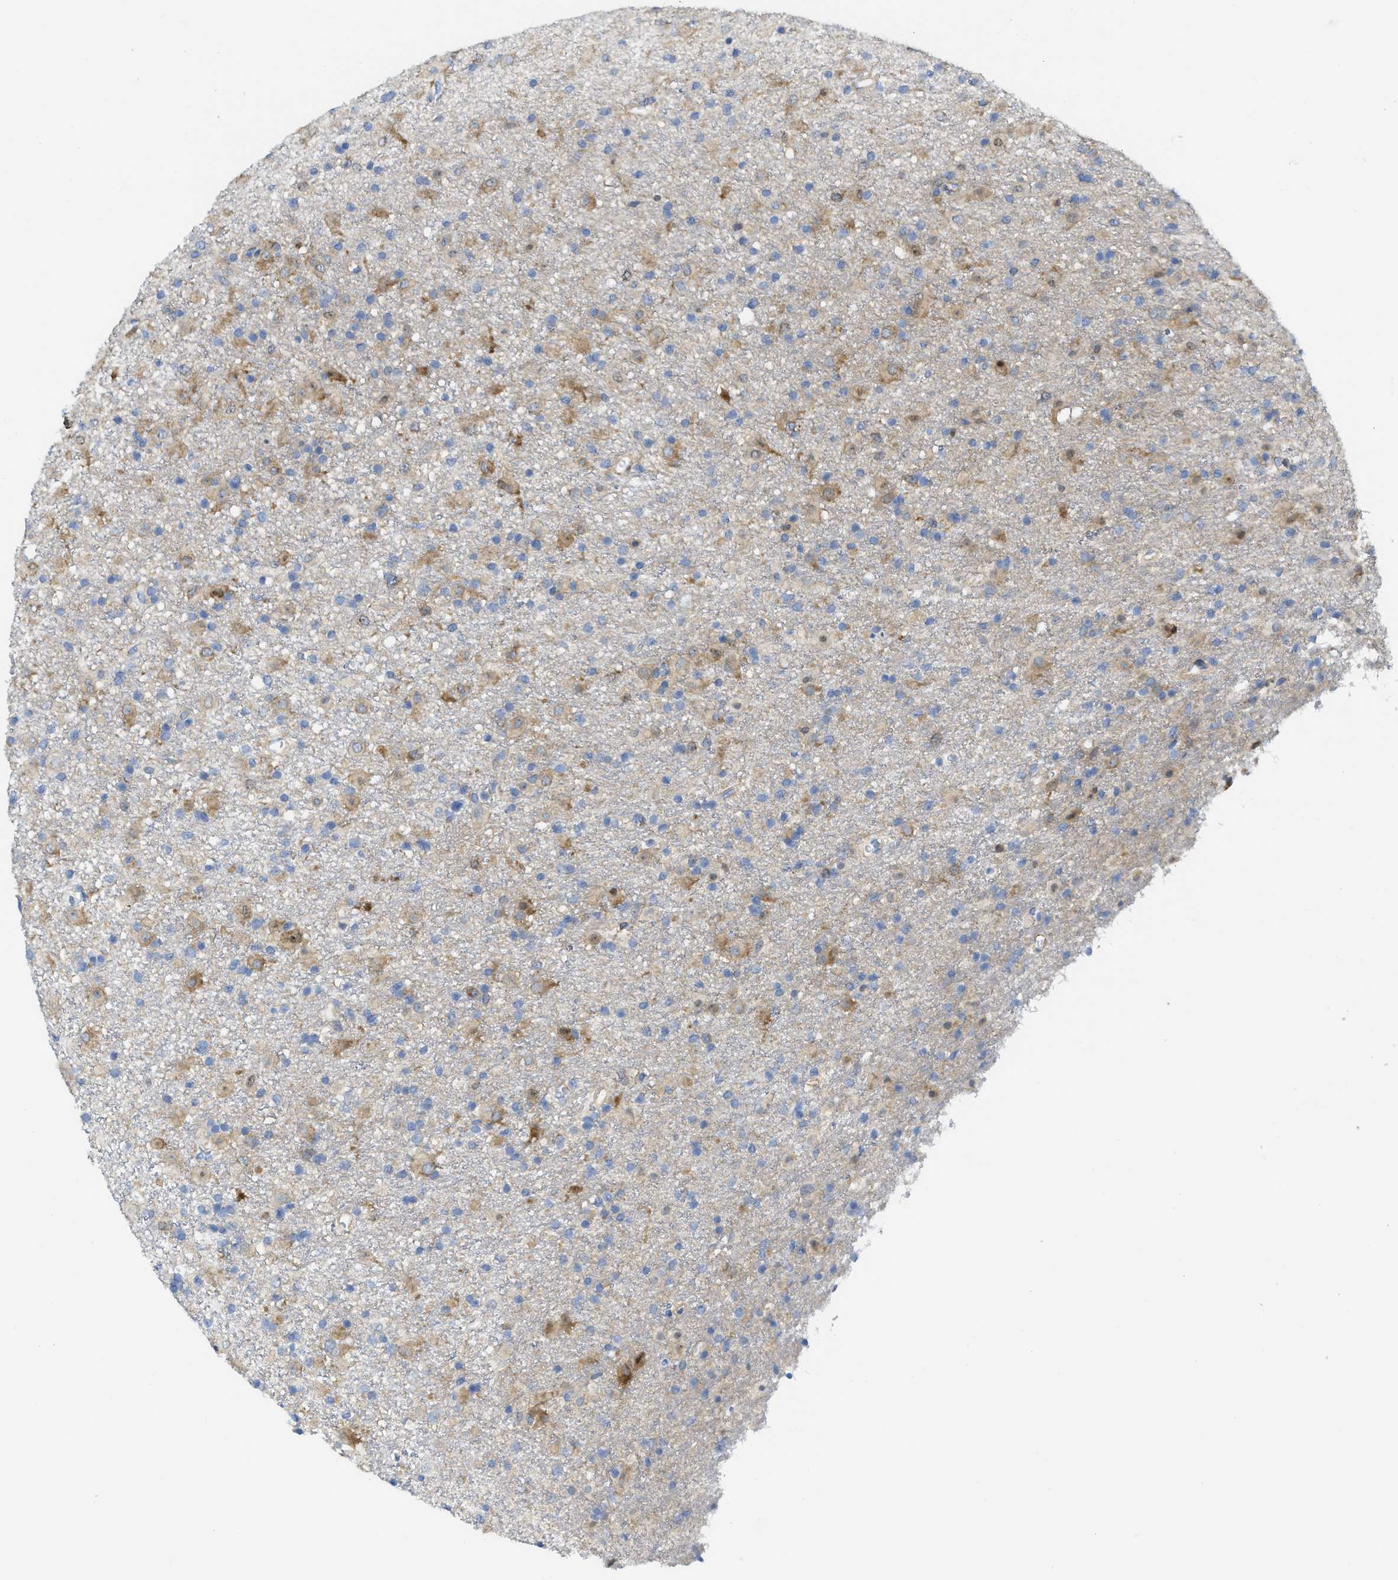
{"staining": {"intensity": "moderate", "quantity": "25%-75%", "location": "cytoplasmic/membranous"}, "tissue": "glioma", "cell_type": "Tumor cells", "image_type": "cancer", "snomed": [{"axis": "morphology", "description": "Glioma, malignant, Low grade"}, {"axis": "topography", "description": "Brain"}], "caption": "Malignant glioma (low-grade) was stained to show a protein in brown. There is medium levels of moderate cytoplasmic/membranous expression in approximately 25%-75% of tumor cells.", "gene": "TUB", "patient": {"sex": "male", "age": 65}}